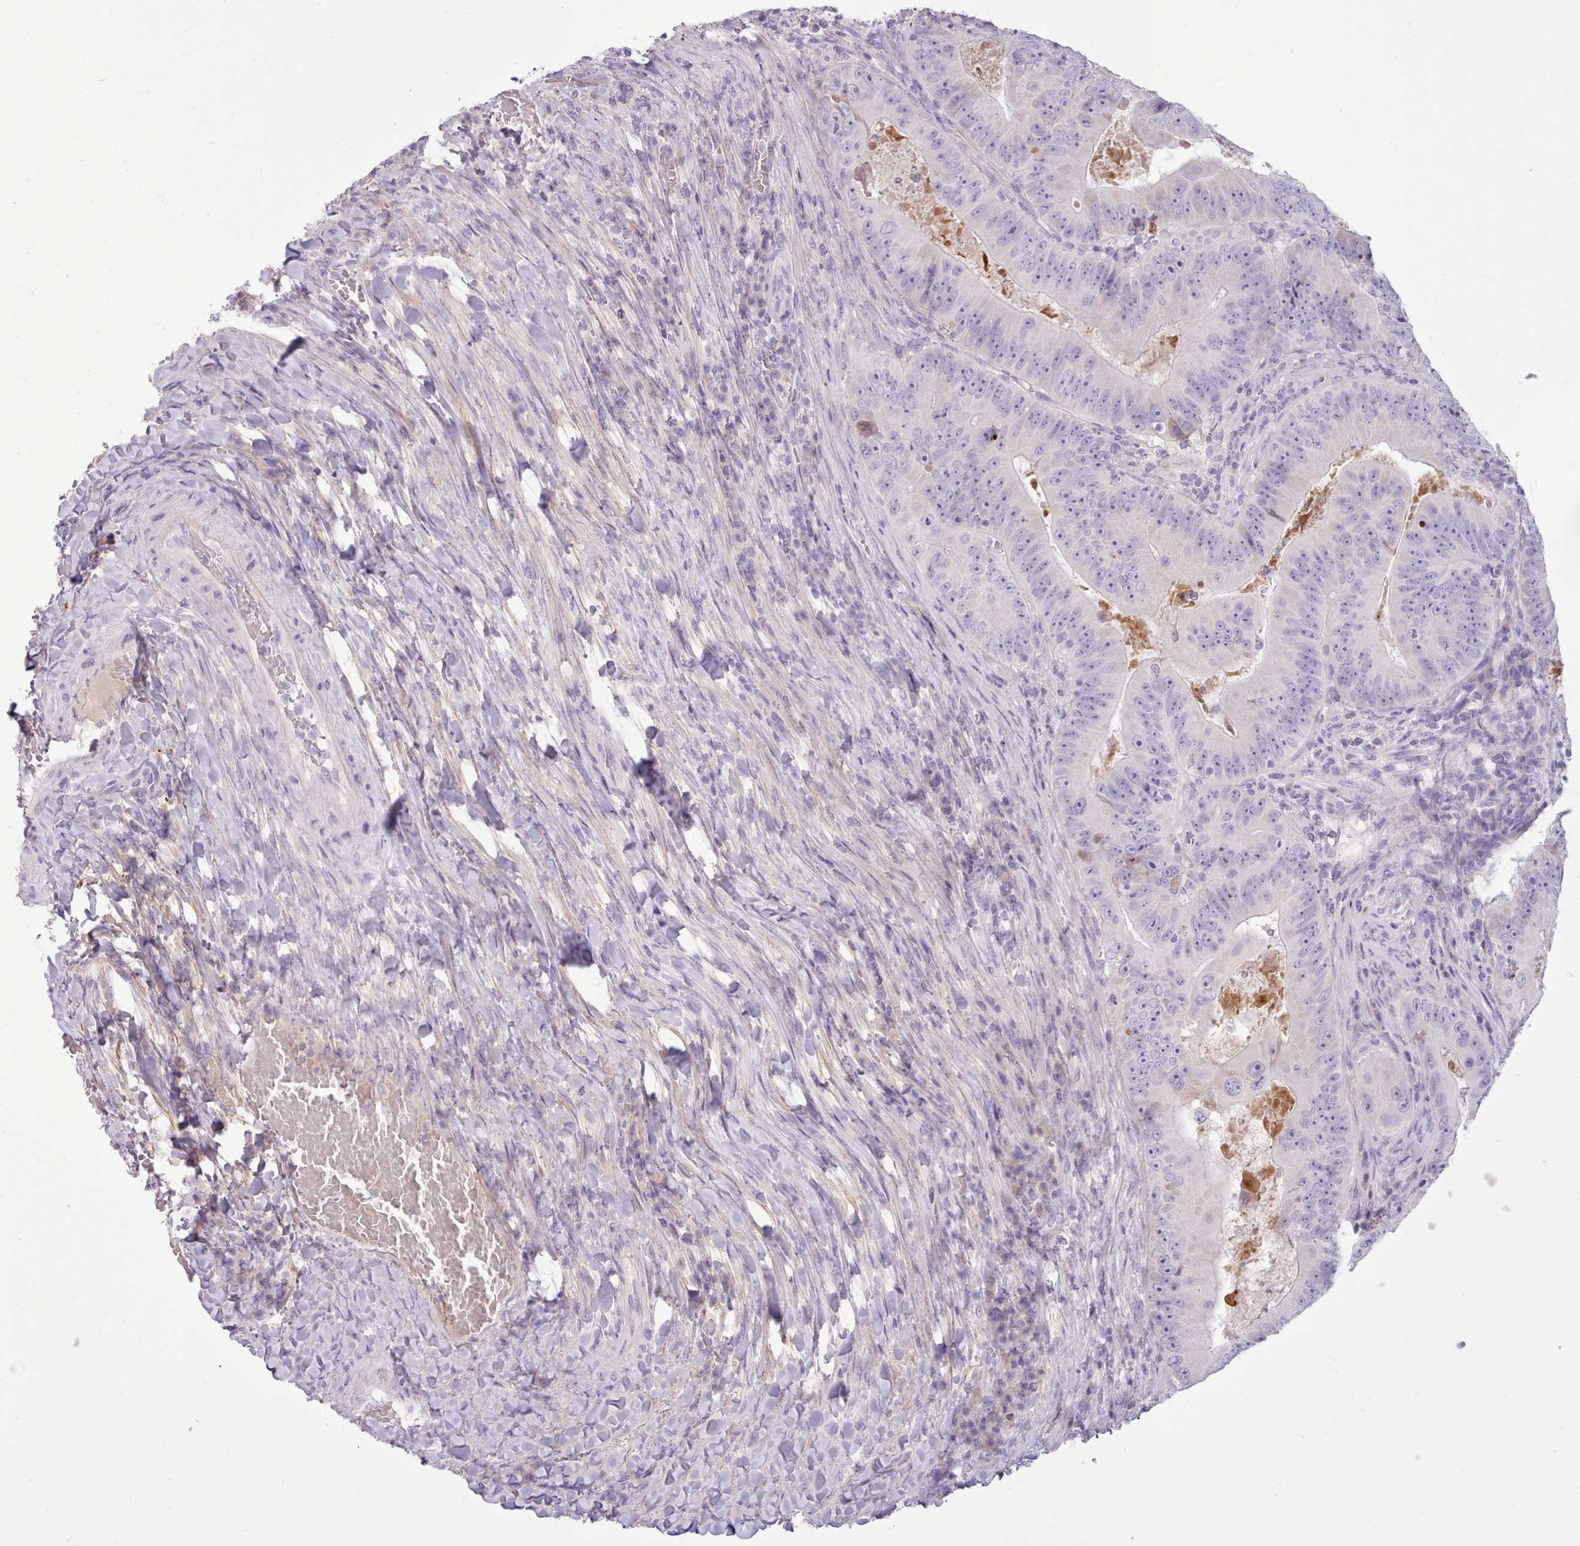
{"staining": {"intensity": "negative", "quantity": "none", "location": "none"}, "tissue": "colorectal cancer", "cell_type": "Tumor cells", "image_type": "cancer", "snomed": [{"axis": "morphology", "description": "Adenocarcinoma, NOS"}, {"axis": "topography", "description": "Colon"}], "caption": "This image is of adenocarcinoma (colorectal) stained with IHC to label a protein in brown with the nuclei are counter-stained blue. There is no staining in tumor cells.", "gene": "CYP2A13", "patient": {"sex": "female", "age": 86}}